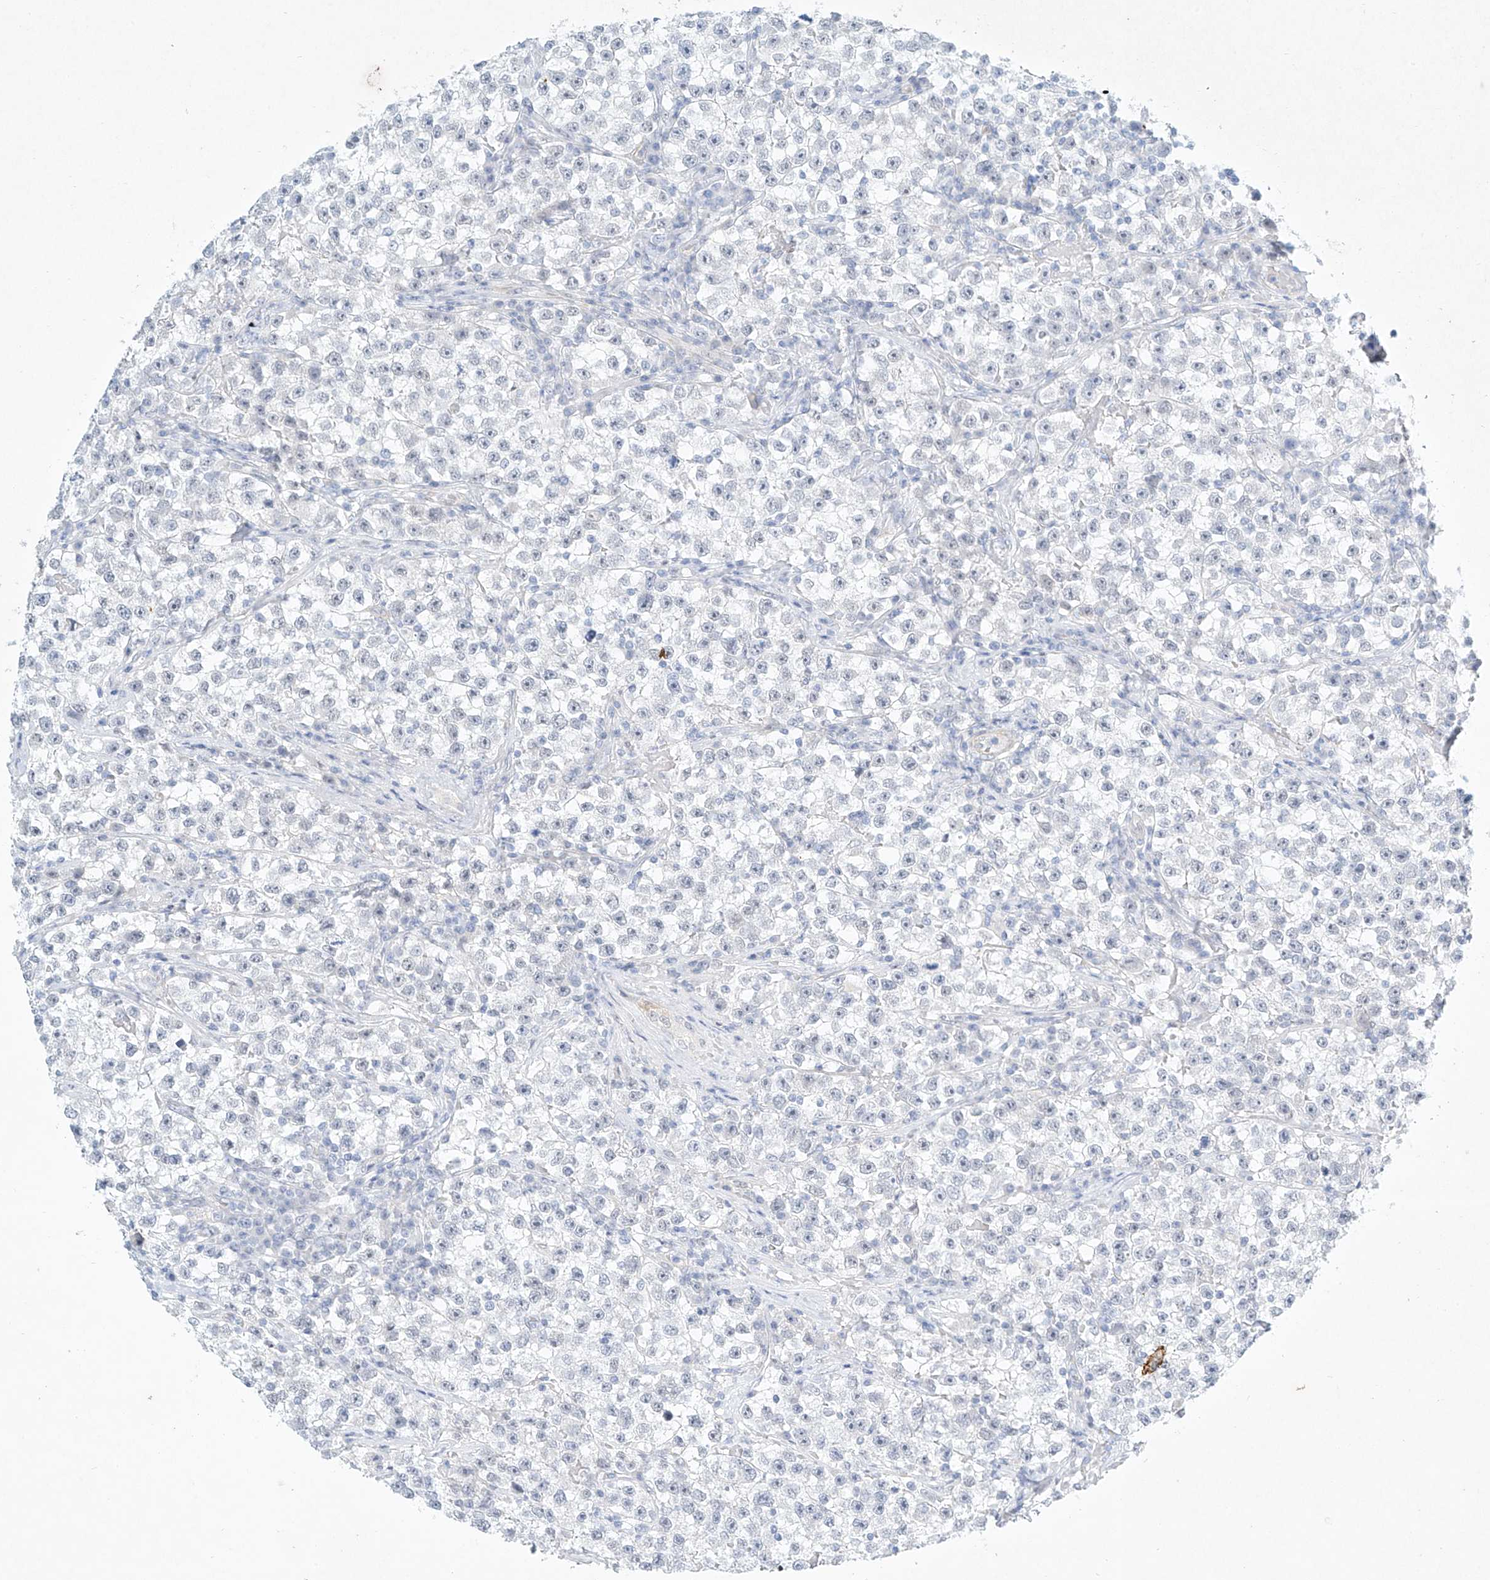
{"staining": {"intensity": "negative", "quantity": "none", "location": "none"}, "tissue": "testis cancer", "cell_type": "Tumor cells", "image_type": "cancer", "snomed": [{"axis": "morphology", "description": "Seminoma, NOS"}, {"axis": "topography", "description": "Testis"}], "caption": "Photomicrograph shows no protein positivity in tumor cells of seminoma (testis) tissue. (Immunohistochemistry (ihc), brightfield microscopy, high magnification).", "gene": "REEP2", "patient": {"sex": "male", "age": 22}}